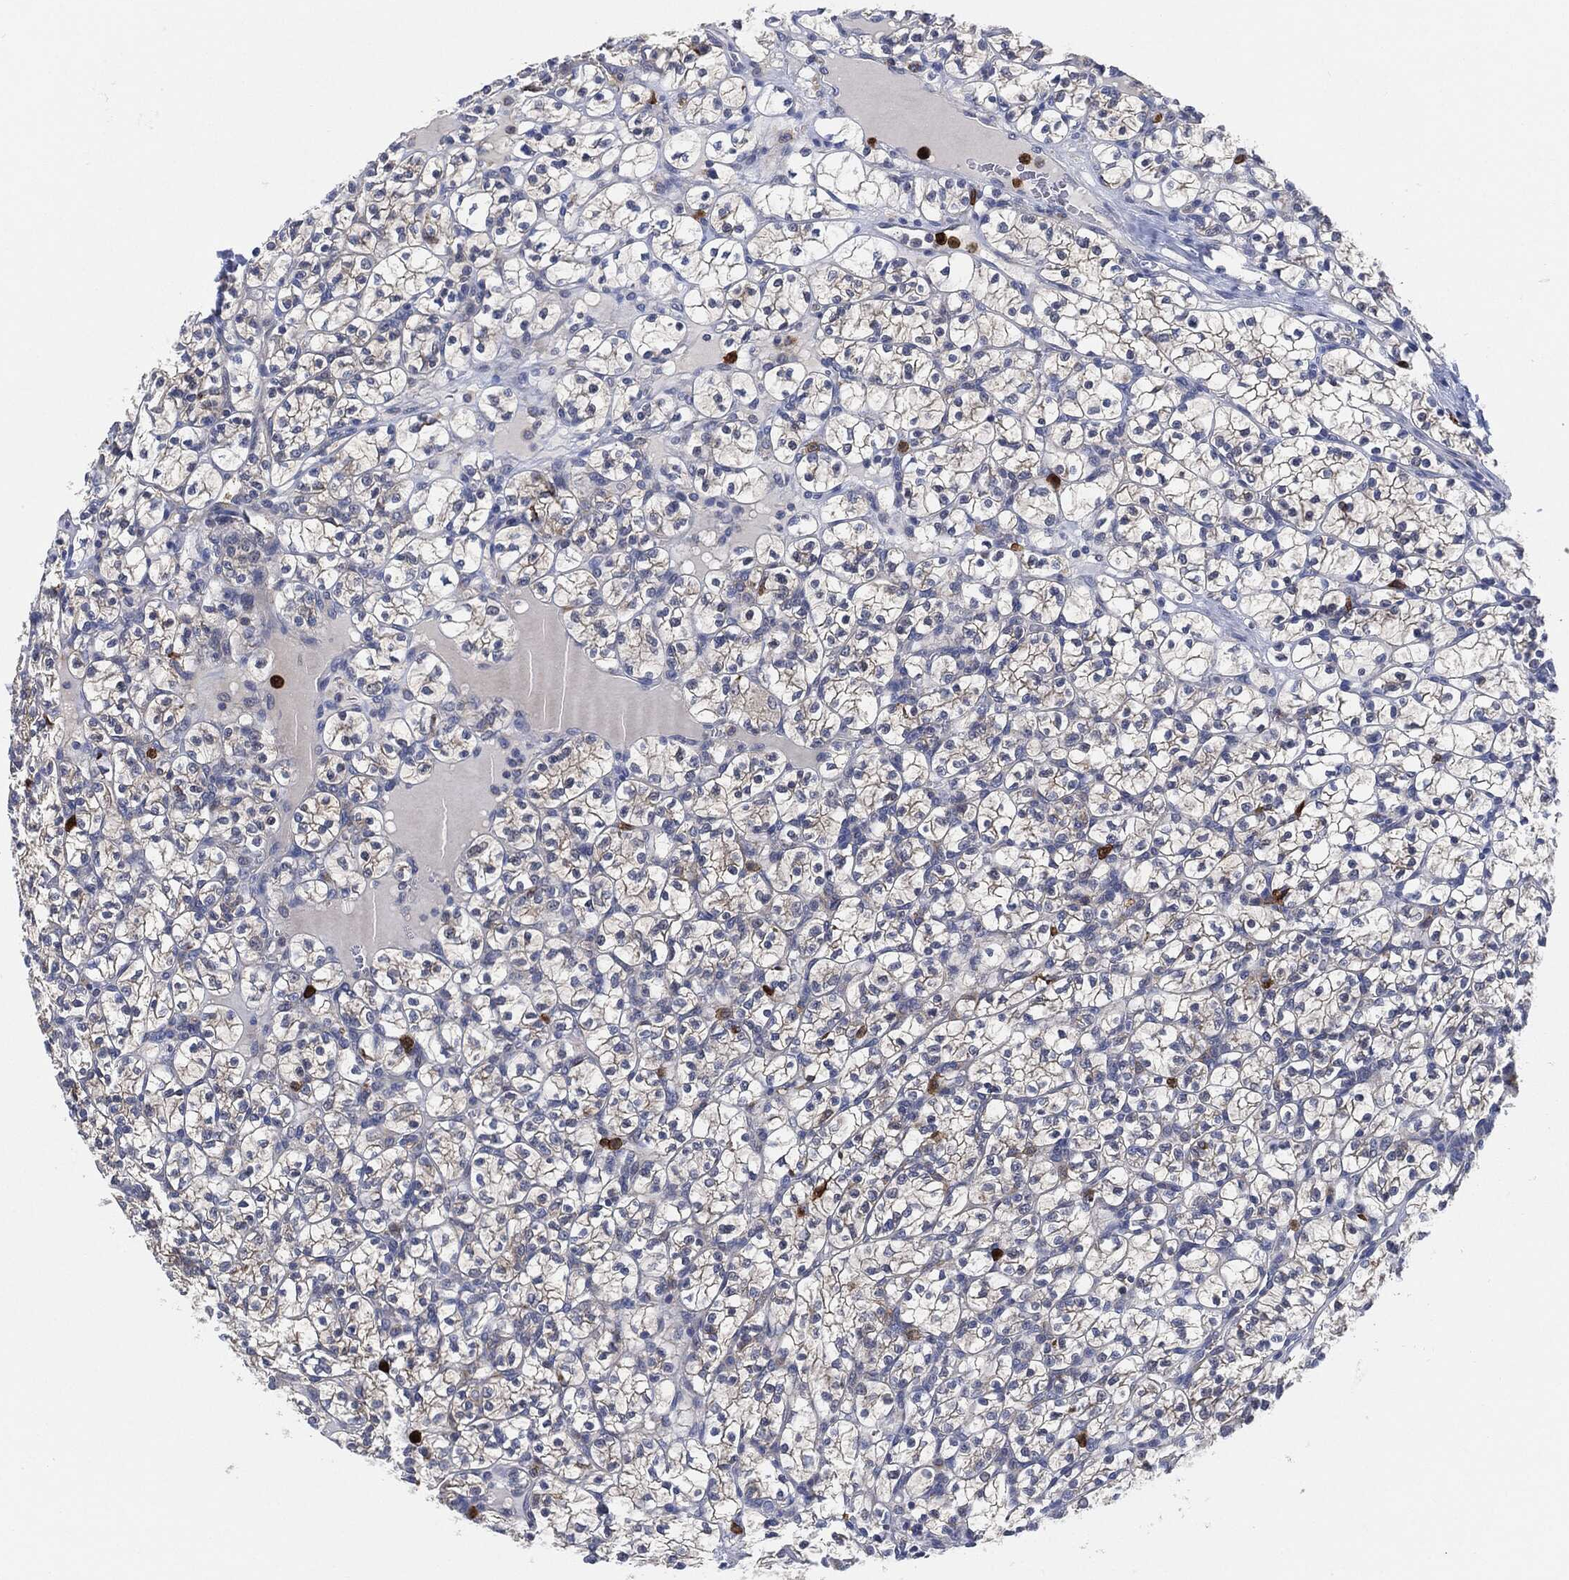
{"staining": {"intensity": "negative", "quantity": "none", "location": "none"}, "tissue": "renal cancer", "cell_type": "Tumor cells", "image_type": "cancer", "snomed": [{"axis": "morphology", "description": "Adenocarcinoma, NOS"}, {"axis": "topography", "description": "Kidney"}], "caption": "The histopathology image displays no significant expression in tumor cells of adenocarcinoma (renal). Nuclei are stained in blue.", "gene": "VSIG4", "patient": {"sex": "female", "age": 89}}